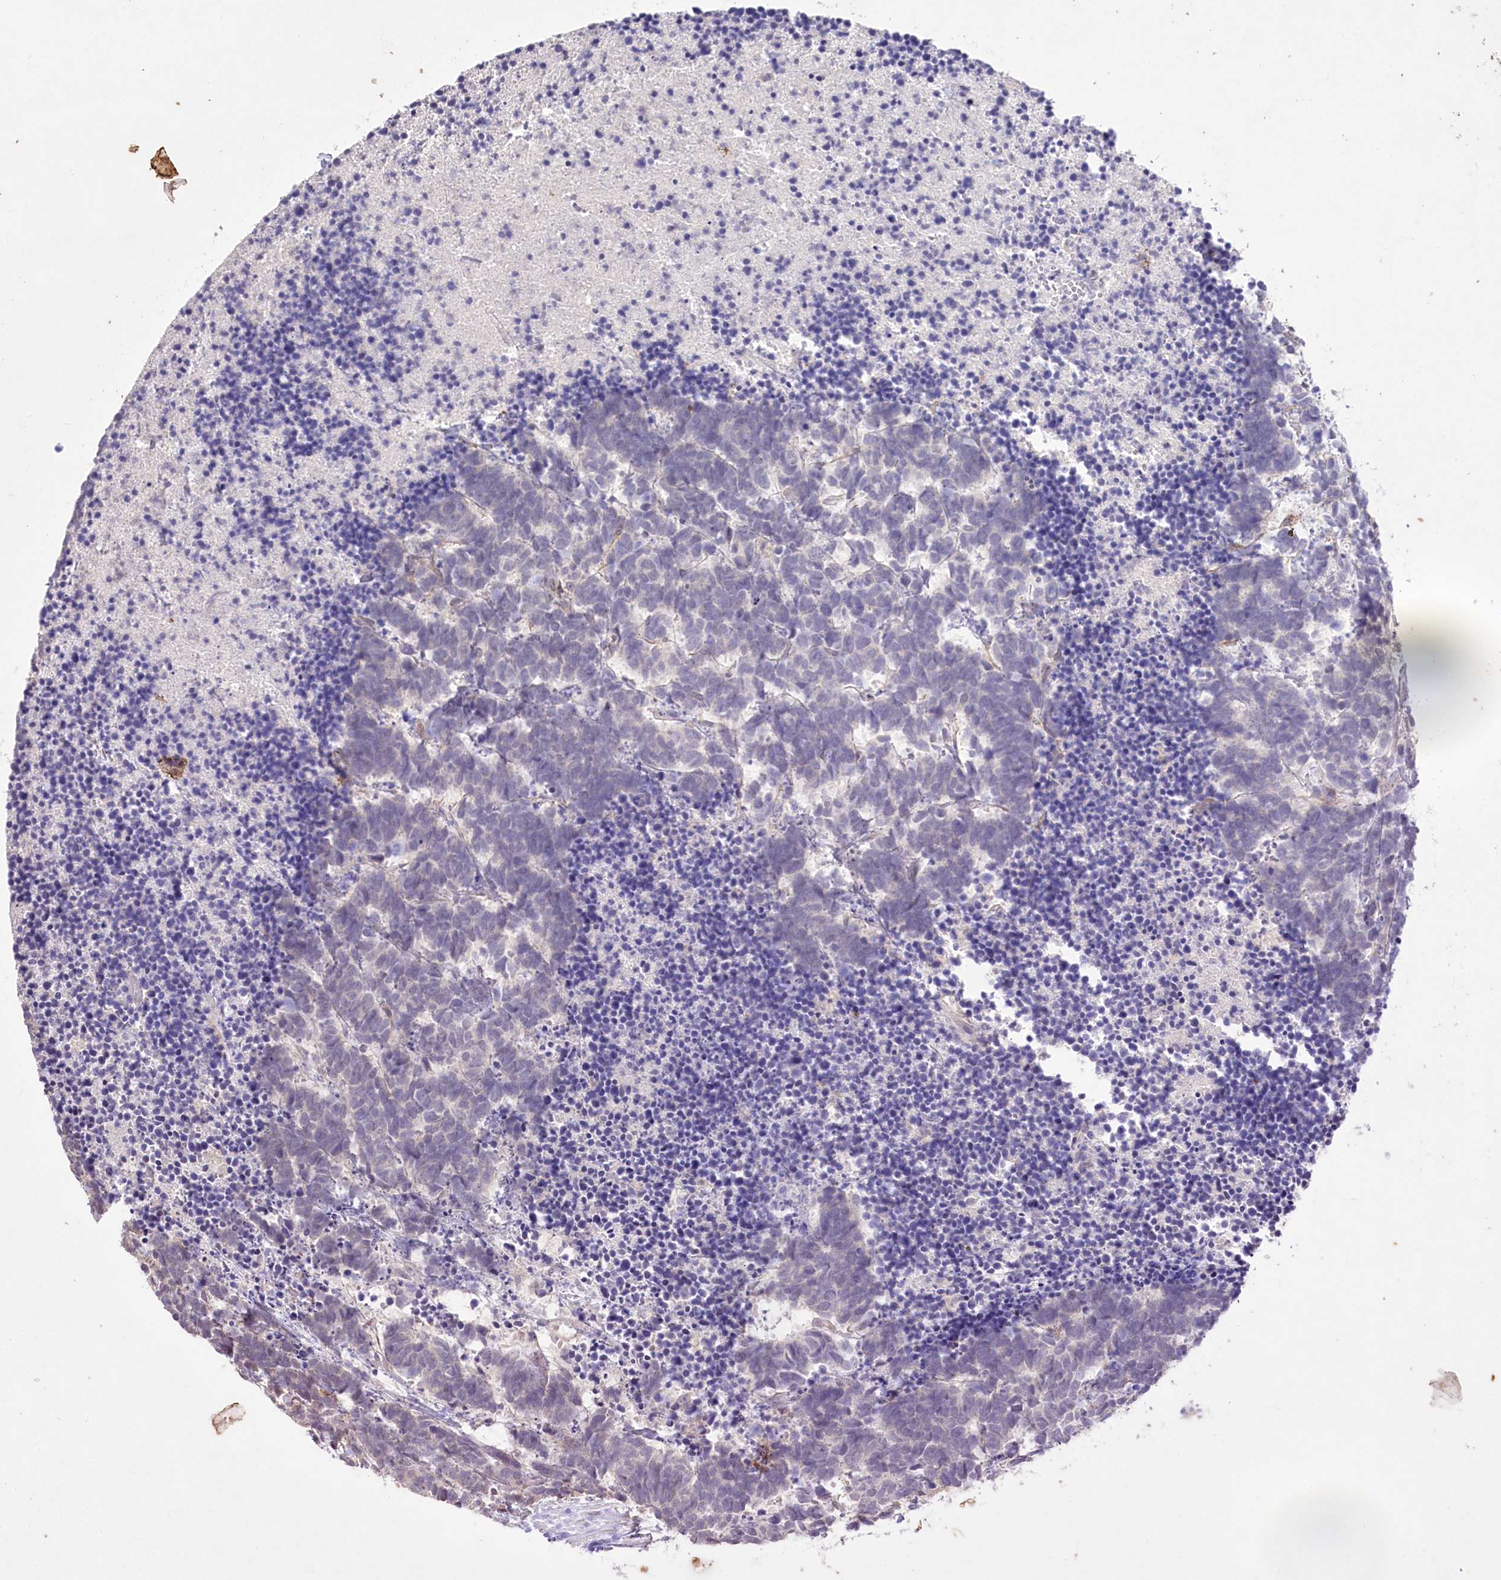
{"staining": {"intensity": "negative", "quantity": "none", "location": "none"}, "tissue": "carcinoid", "cell_type": "Tumor cells", "image_type": "cancer", "snomed": [{"axis": "morphology", "description": "Carcinoma, NOS"}, {"axis": "morphology", "description": "Carcinoid, malignant, NOS"}, {"axis": "topography", "description": "Urinary bladder"}], "caption": "Human carcinoid stained for a protein using immunohistochemistry displays no staining in tumor cells.", "gene": "ENPP1", "patient": {"sex": "male", "age": 57}}